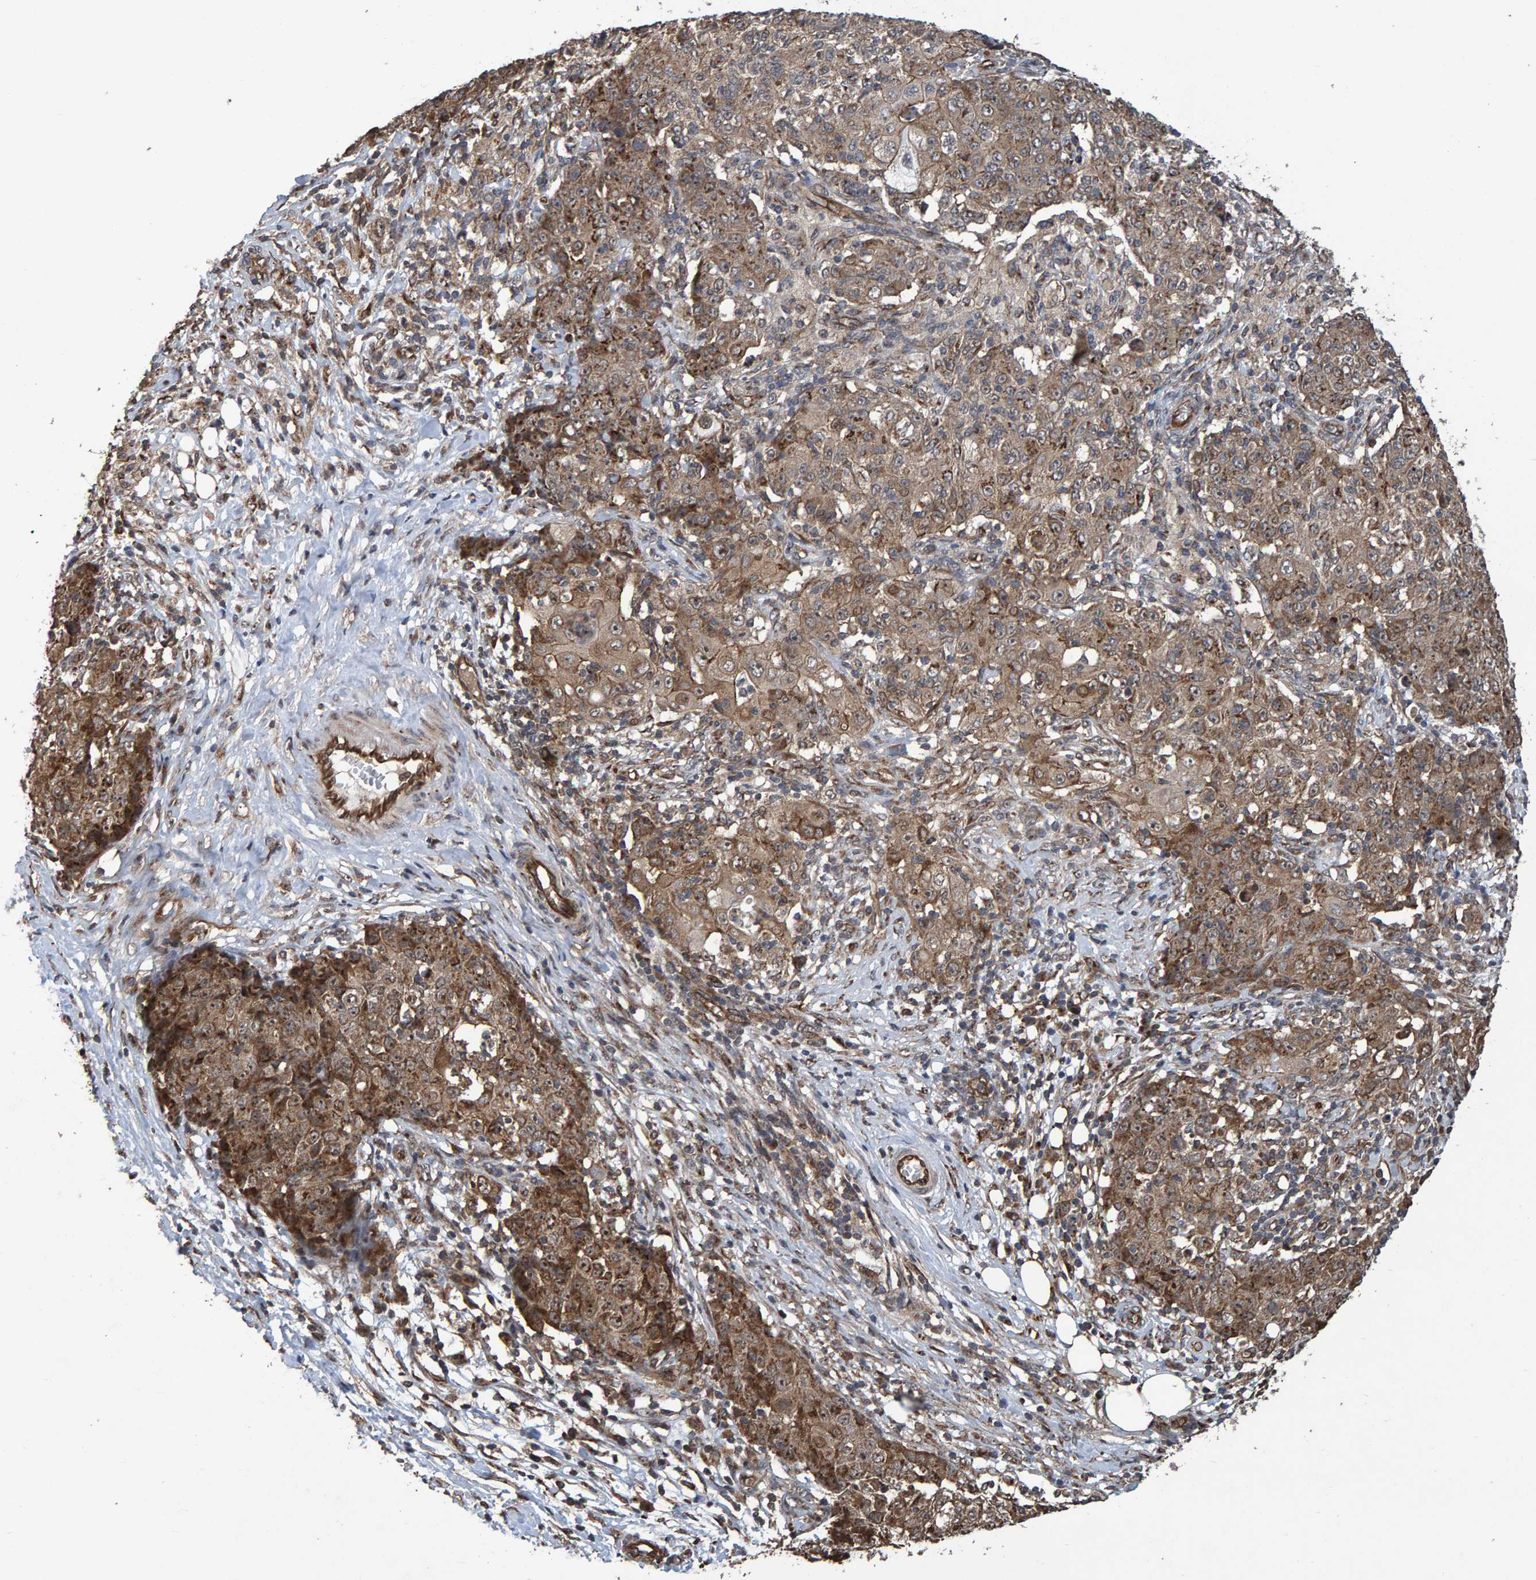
{"staining": {"intensity": "moderate", "quantity": ">75%", "location": "cytoplasmic/membranous,nuclear"}, "tissue": "ovarian cancer", "cell_type": "Tumor cells", "image_type": "cancer", "snomed": [{"axis": "morphology", "description": "Carcinoma, endometroid"}, {"axis": "topography", "description": "Ovary"}], "caption": "Human ovarian cancer (endometroid carcinoma) stained with a protein marker demonstrates moderate staining in tumor cells.", "gene": "TRIM68", "patient": {"sex": "female", "age": 42}}